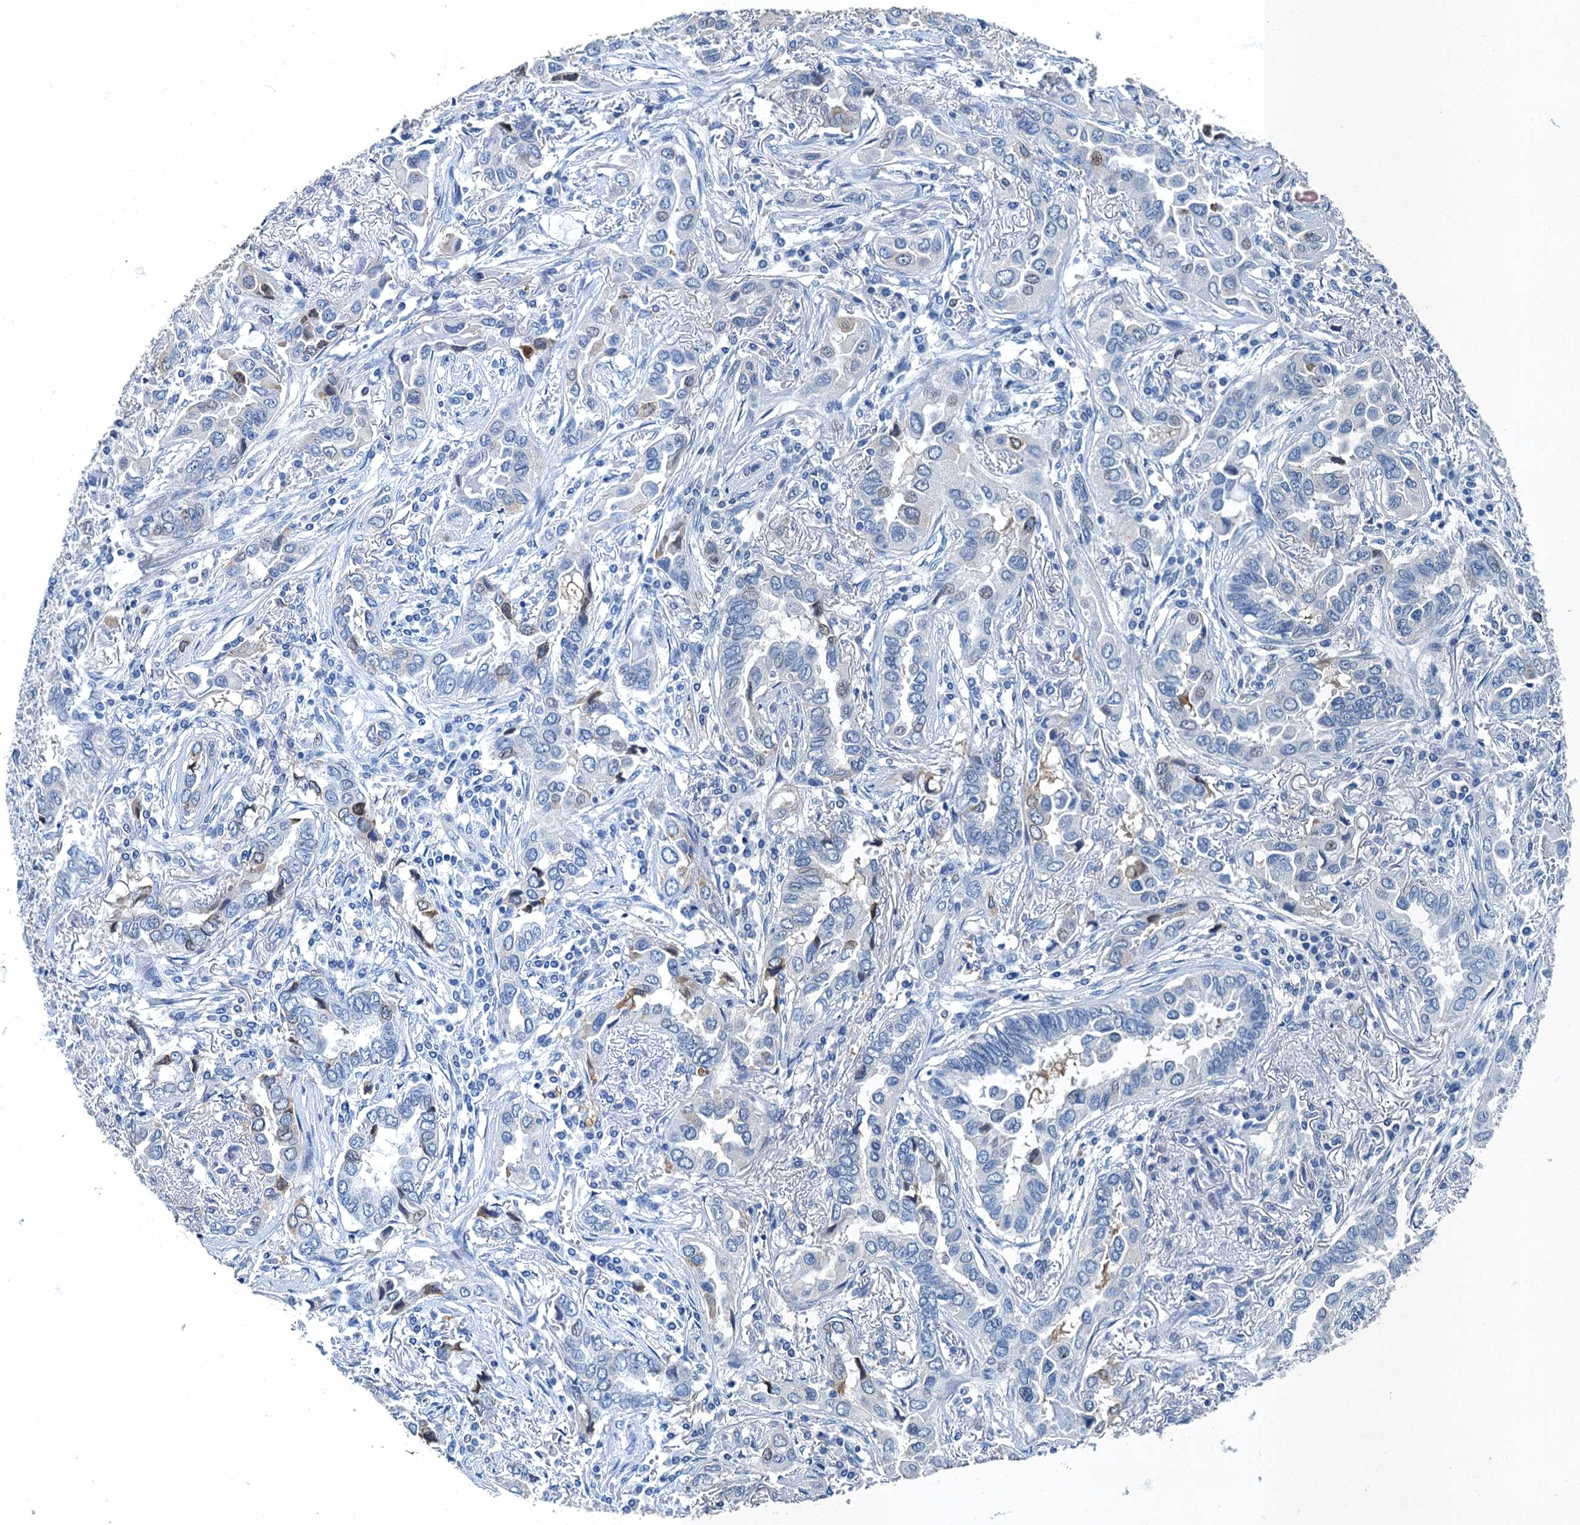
{"staining": {"intensity": "negative", "quantity": "none", "location": "none"}, "tissue": "lung cancer", "cell_type": "Tumor cells", "image_type": "cancer", "snomed": [{"axis": "morphology", "description": "Adenocarcinoma, NOS"}, {"axis": "topography", "description": "Lung"}], "caption": "Immunohistochemistry histopathology image of neoplastic tissue: adenocarcinoma (lung) stained with DAB (3,3'-diaminobenzidine) displays no significant protein expression in tumor cells. Brightfield microscopy of IHC stained with DAB (brown) and hematoxylin (blue), captured at high magnification.", "gene": "GADL1", "patient": {"sex": "female", "age": 76}}